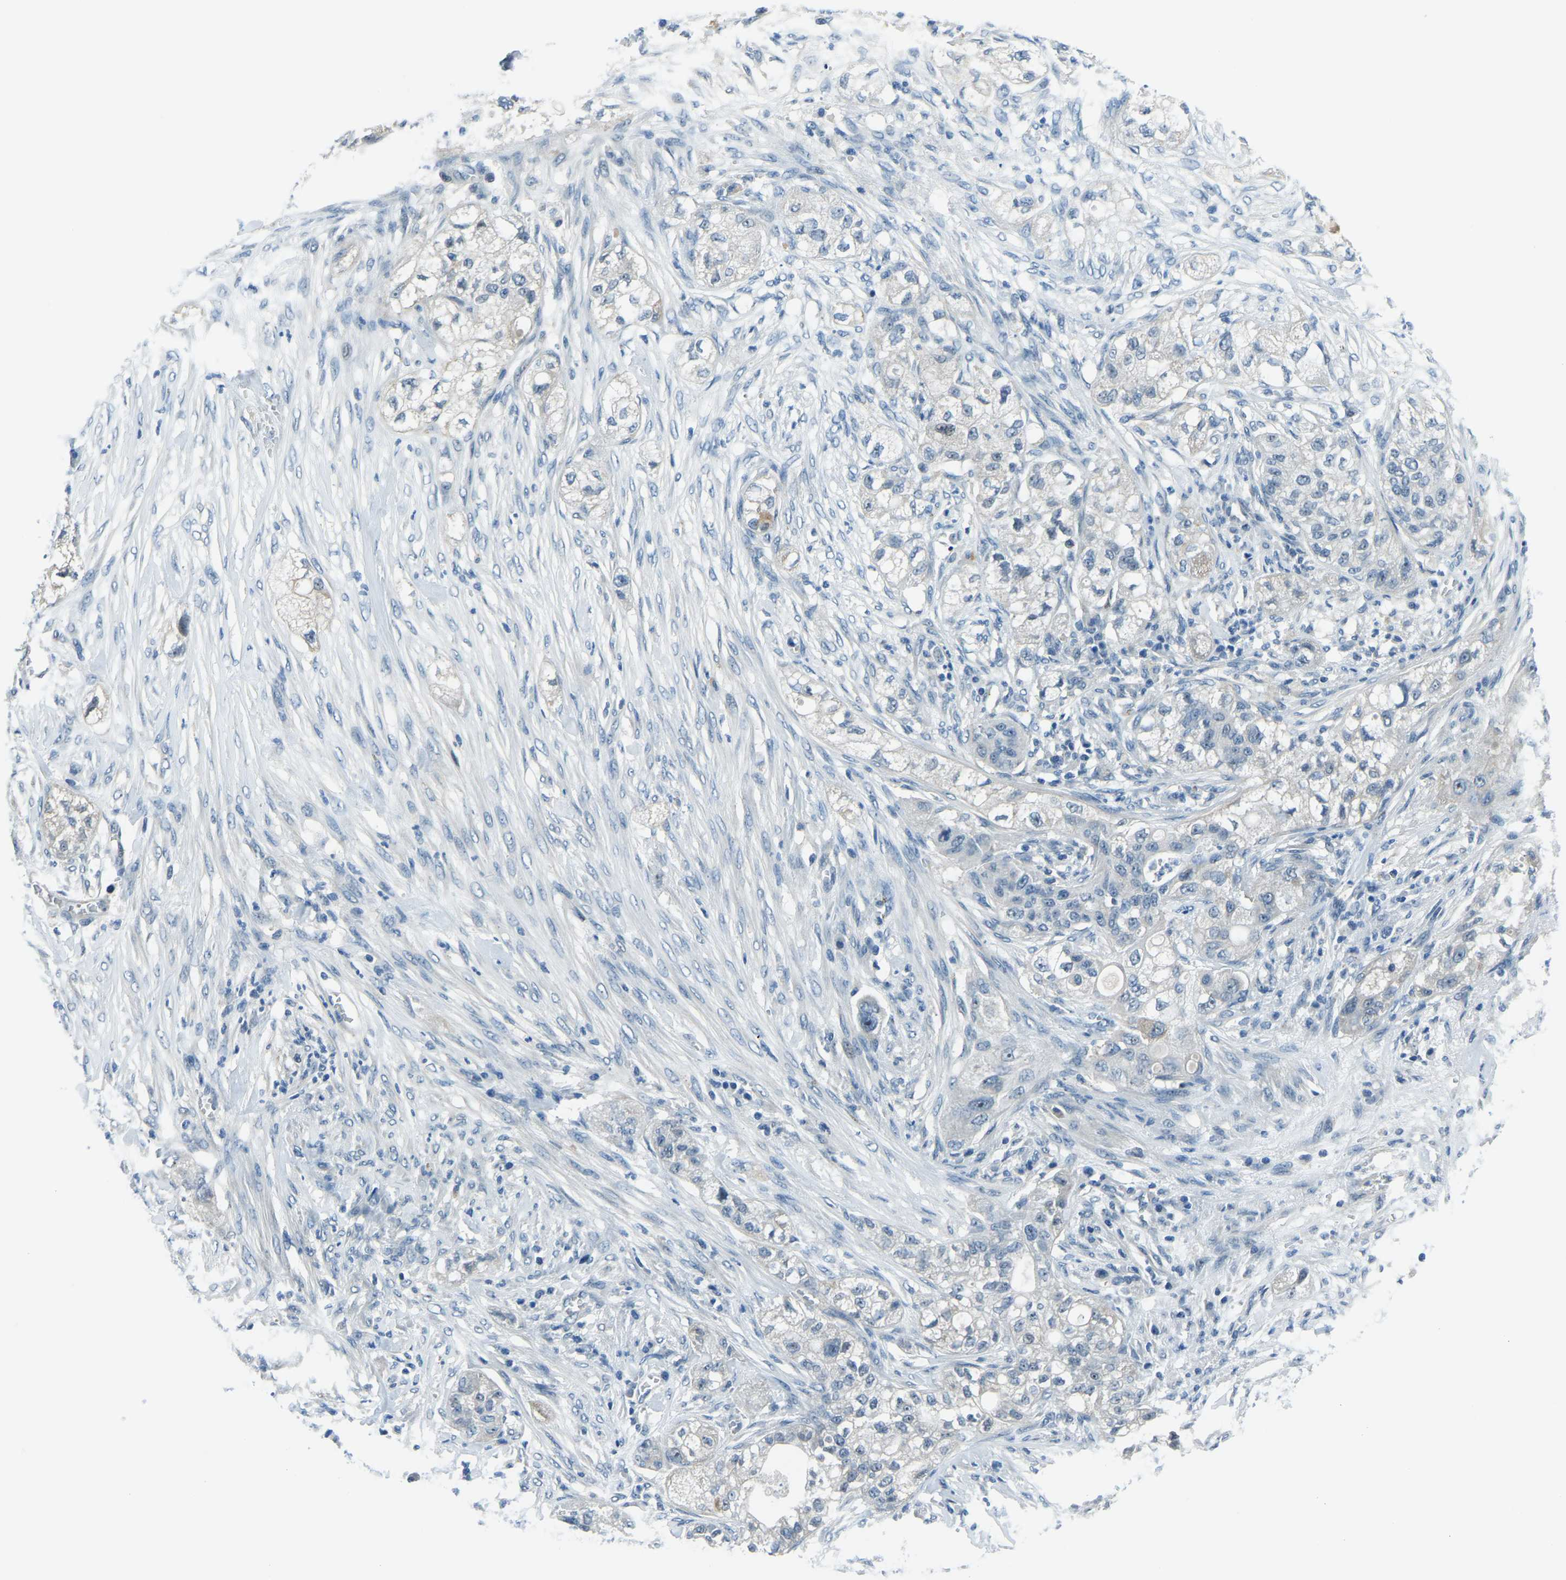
{"staining": {"intensity": "negative", "quantity": "none", "location": "none"}, "tissue": "pancreatic cancer", "cell_type": "Tumor cells", "image_type": "cancer", "snomed": [{"axis": "morphology", "description": "Adenocarcinoma, NOS"}, {"axis": "topography", "description": "Pancreas"}], "caption": "The image displays no staining of tumor cells in pancreatic cancer (adenocarcinoma).", "gene": "RRP1", "patient": {"sex": "female", "age": 78}}